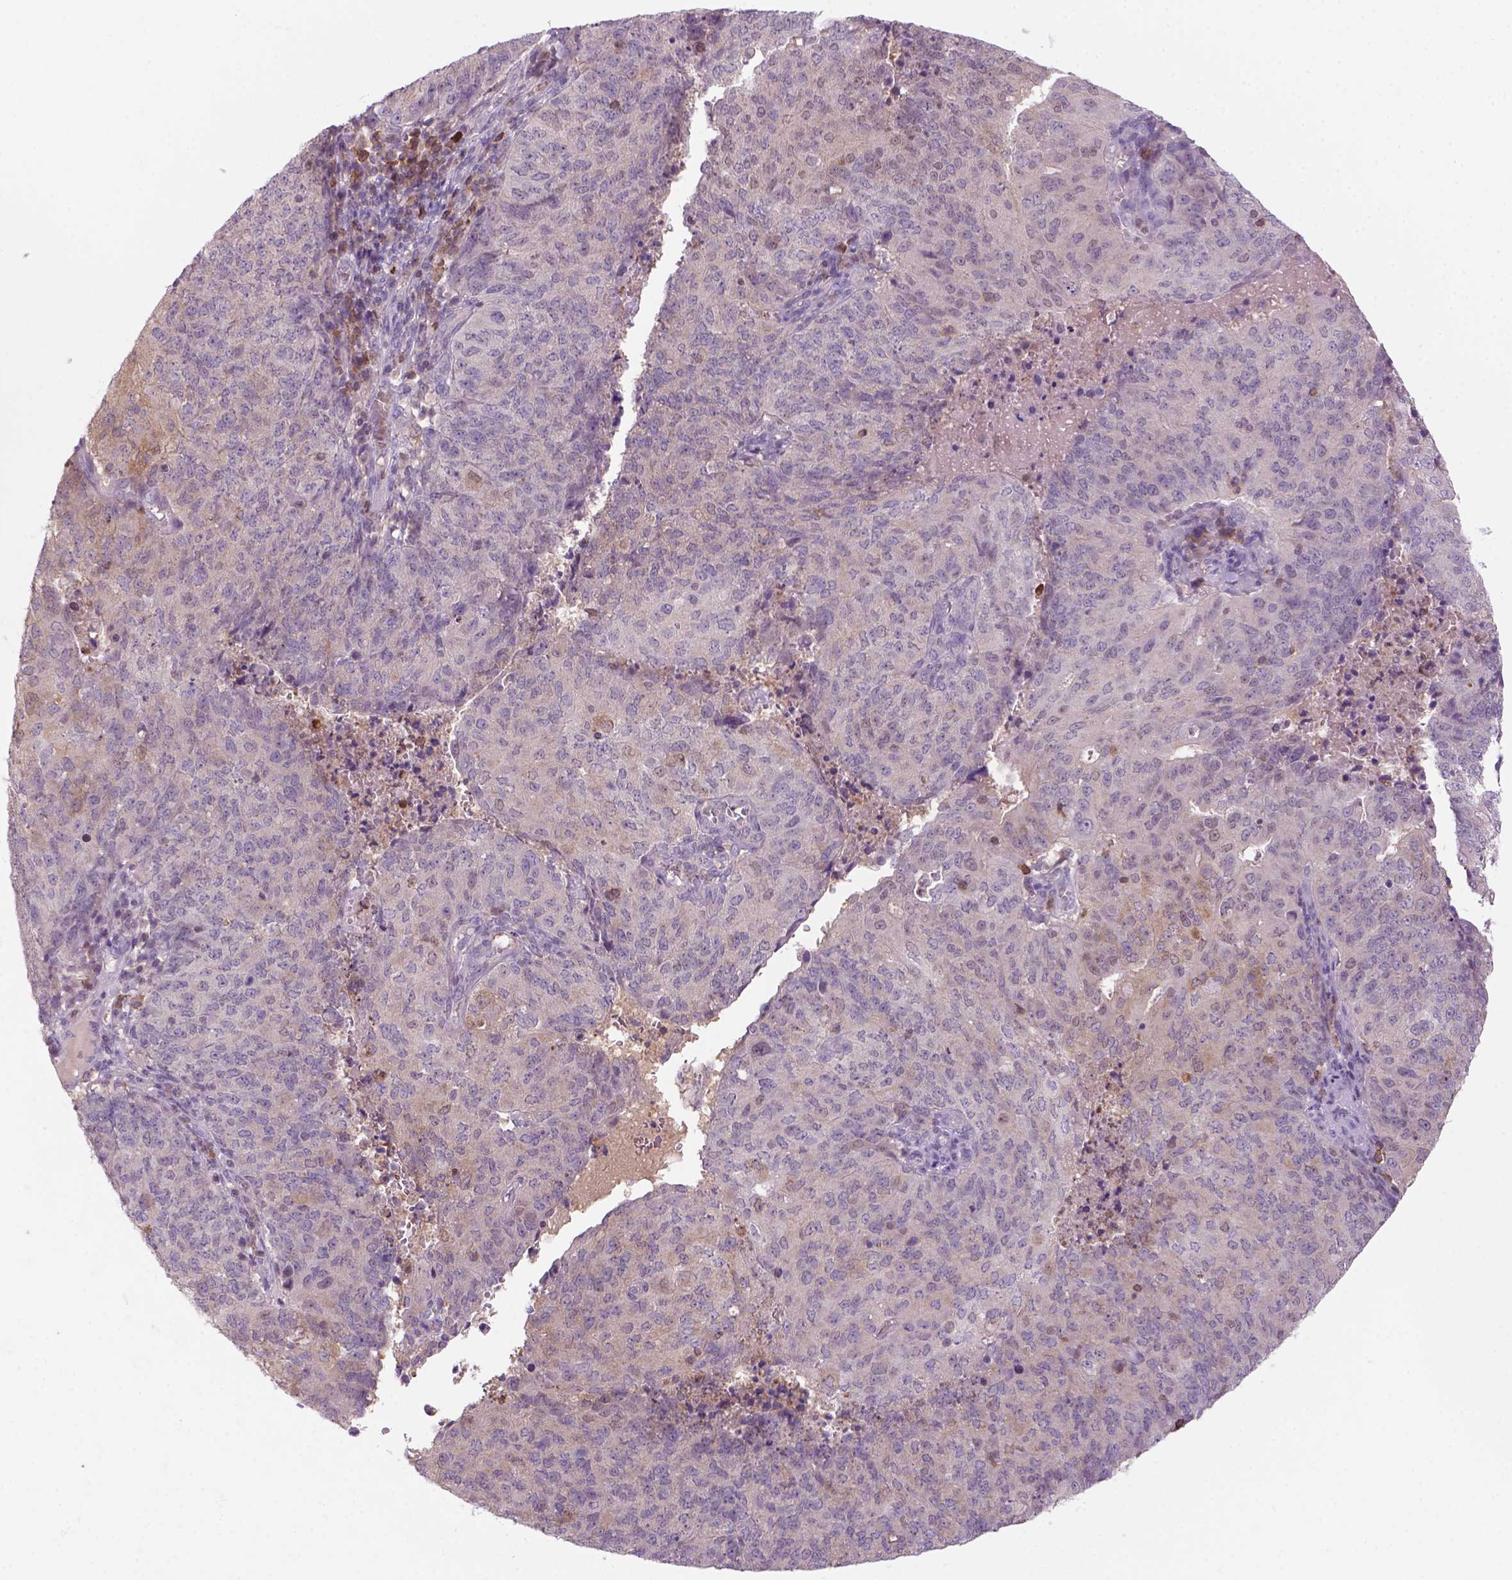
{"staining": {"intensity": "negative", "quantity": "none", "location": "none"}, "tissue": "endometrial cancer", "cell_type": "Tumor cells", "image_type": "cancer", "snomed": [{"axis": "morphology", "description": "Adenocarcinoma, NOS"}, {"axis": "topography", "description": "Endometrium"}], "caption": "Tumor cells show no significant expression in endometrial adenocarcinoma.", "gene": "GOT1", "patient": {"sex": "female", "age": 82}}